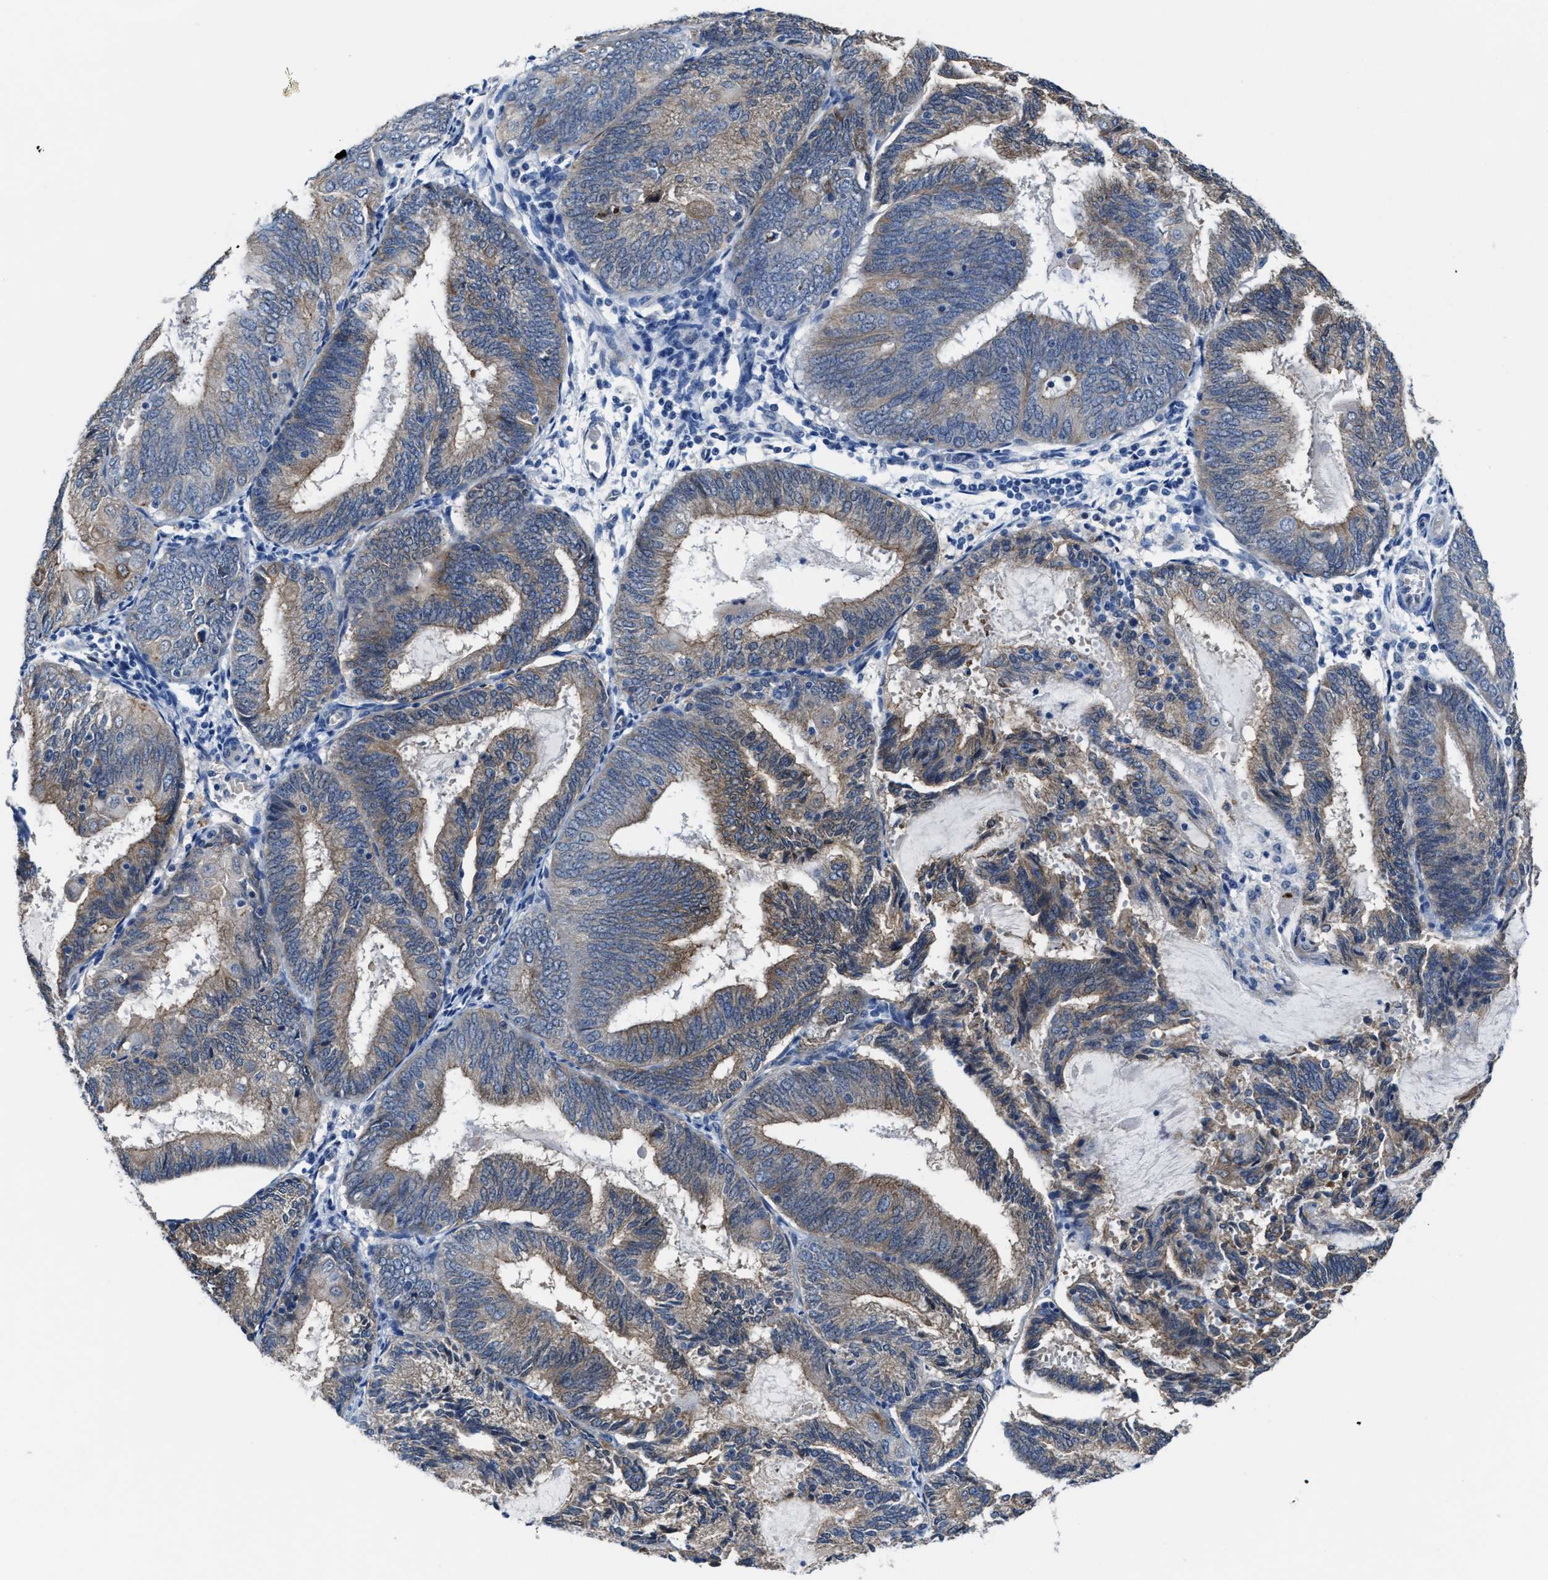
{"staining": {"intensity": "weak", "quantity": ">75%", "location": "cytoplasmic/membranous"}, "tissue": "endometrial cancer", "cell_type": "Tumor cells", "image_type": "cancer", "snomed": [{"axis": "morphology", "description": "Adenocarcinoma, NOS"}, {"axis": "topography", "description": "Endometrium"}], "caption": "High-power microscopy captured an immunohistochemistry (IHC) image of adenocarcinoma (endometrial), revealing weak cytoplasmic/membranous expression in about >75% of tumor cells.", "gene": "GHITM", "patient": {"sex": "female", "age": 81}}